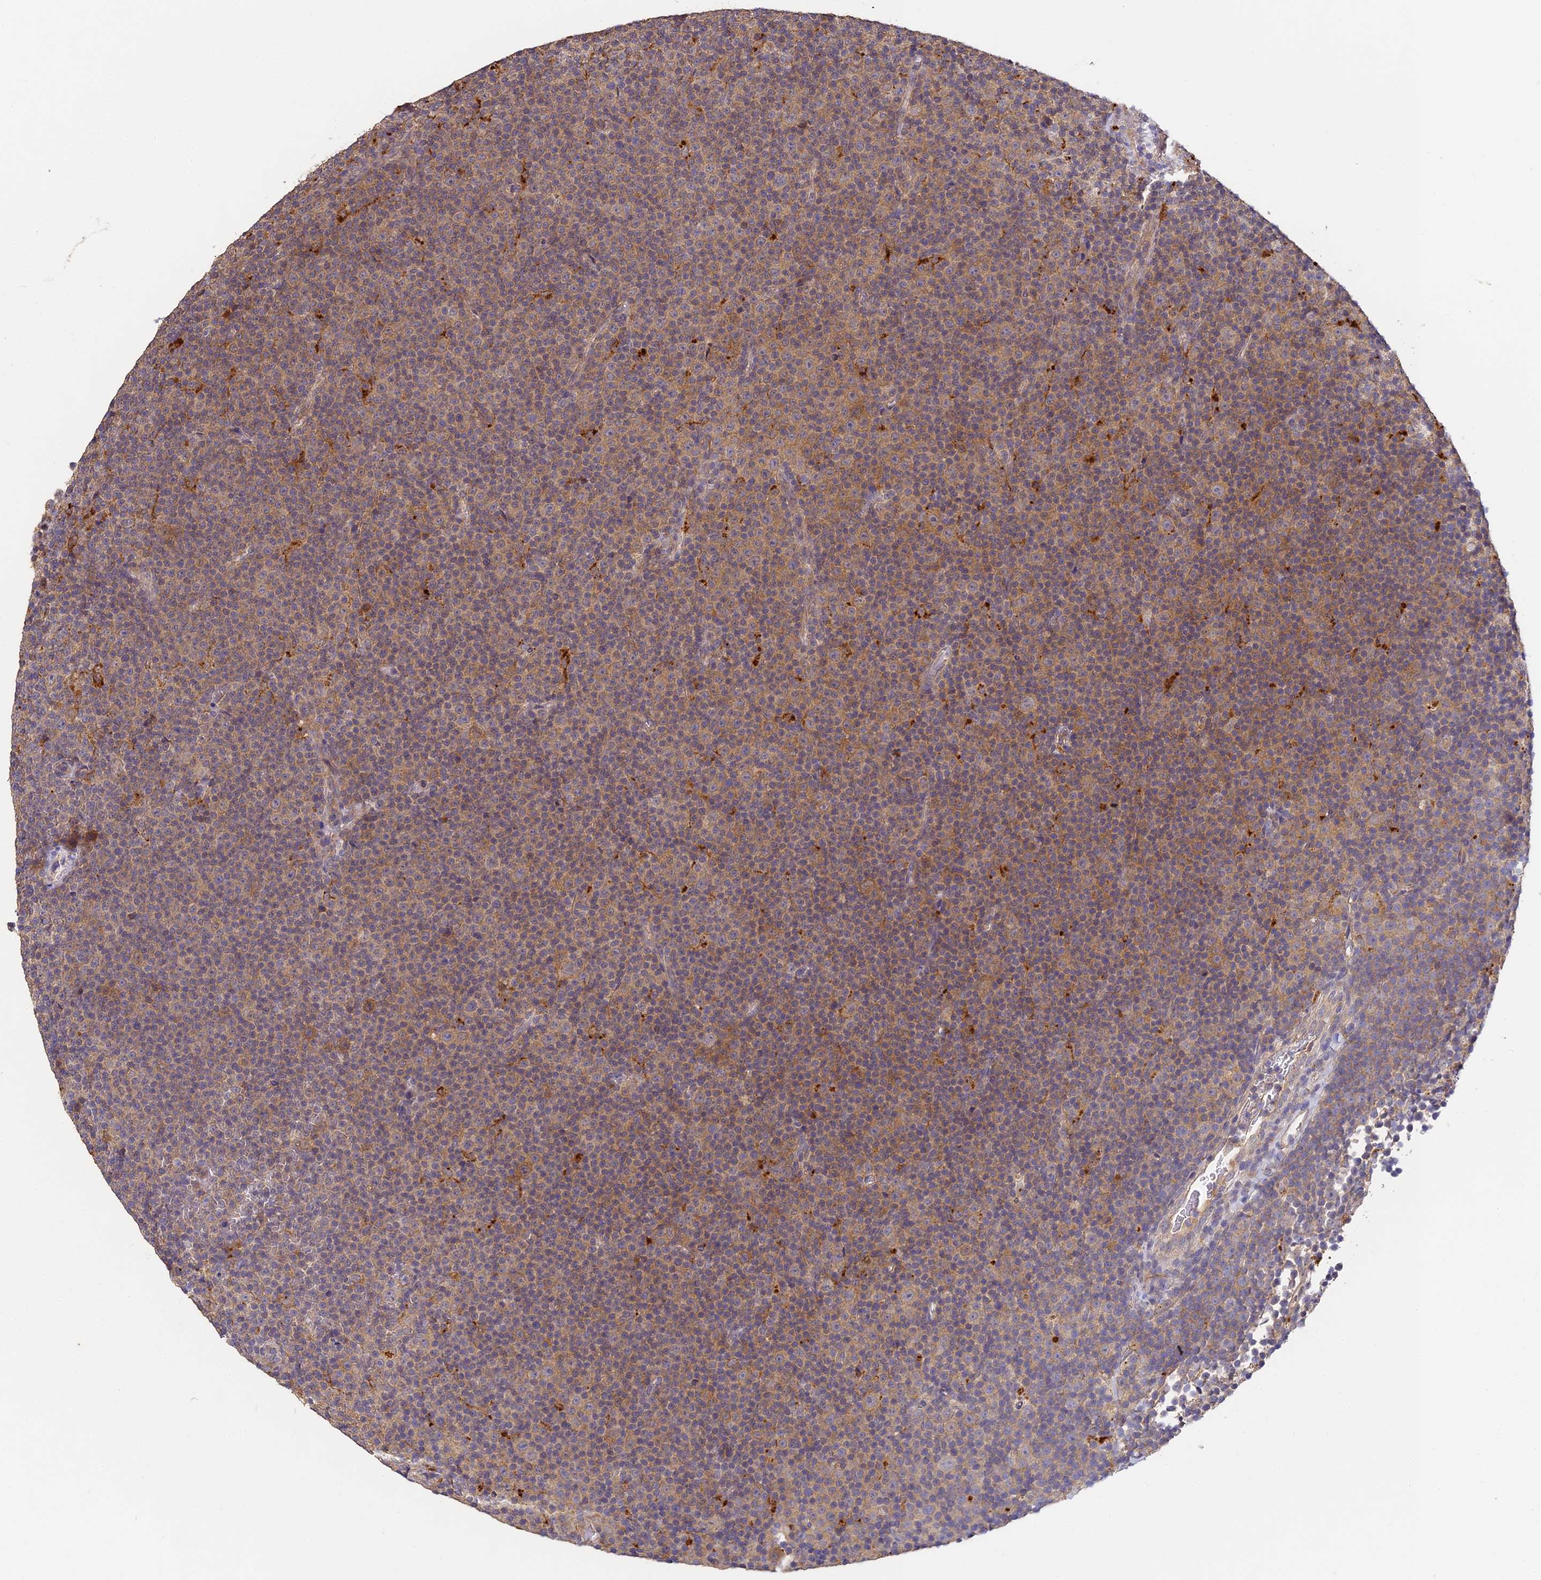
{"staining": {"intensity": "moderate", "quantity": ">75%", "location": "cytoplasmic/membranous"}, "tissue": "lymphoma", "cell_type": "Tumor cells", "image_type": "cancer", "snomed": [{"axis": "morphology", "description": "Malignant lymphoma, non-Hodgkin's type, Low grade"}, {"axis": "topography", "description": "Lymph node"}], "caption": "A brown stain shows moderate cytoplasmic/membranous expression of a protein in malignant lymphoma, non-Hodgkin's type (low-grade) tumor cells. (DAB = brown stain, brightfield microscopy at high magnification).", "gene": "YAE1", "patient": {"sex": "female", "age": 67}}